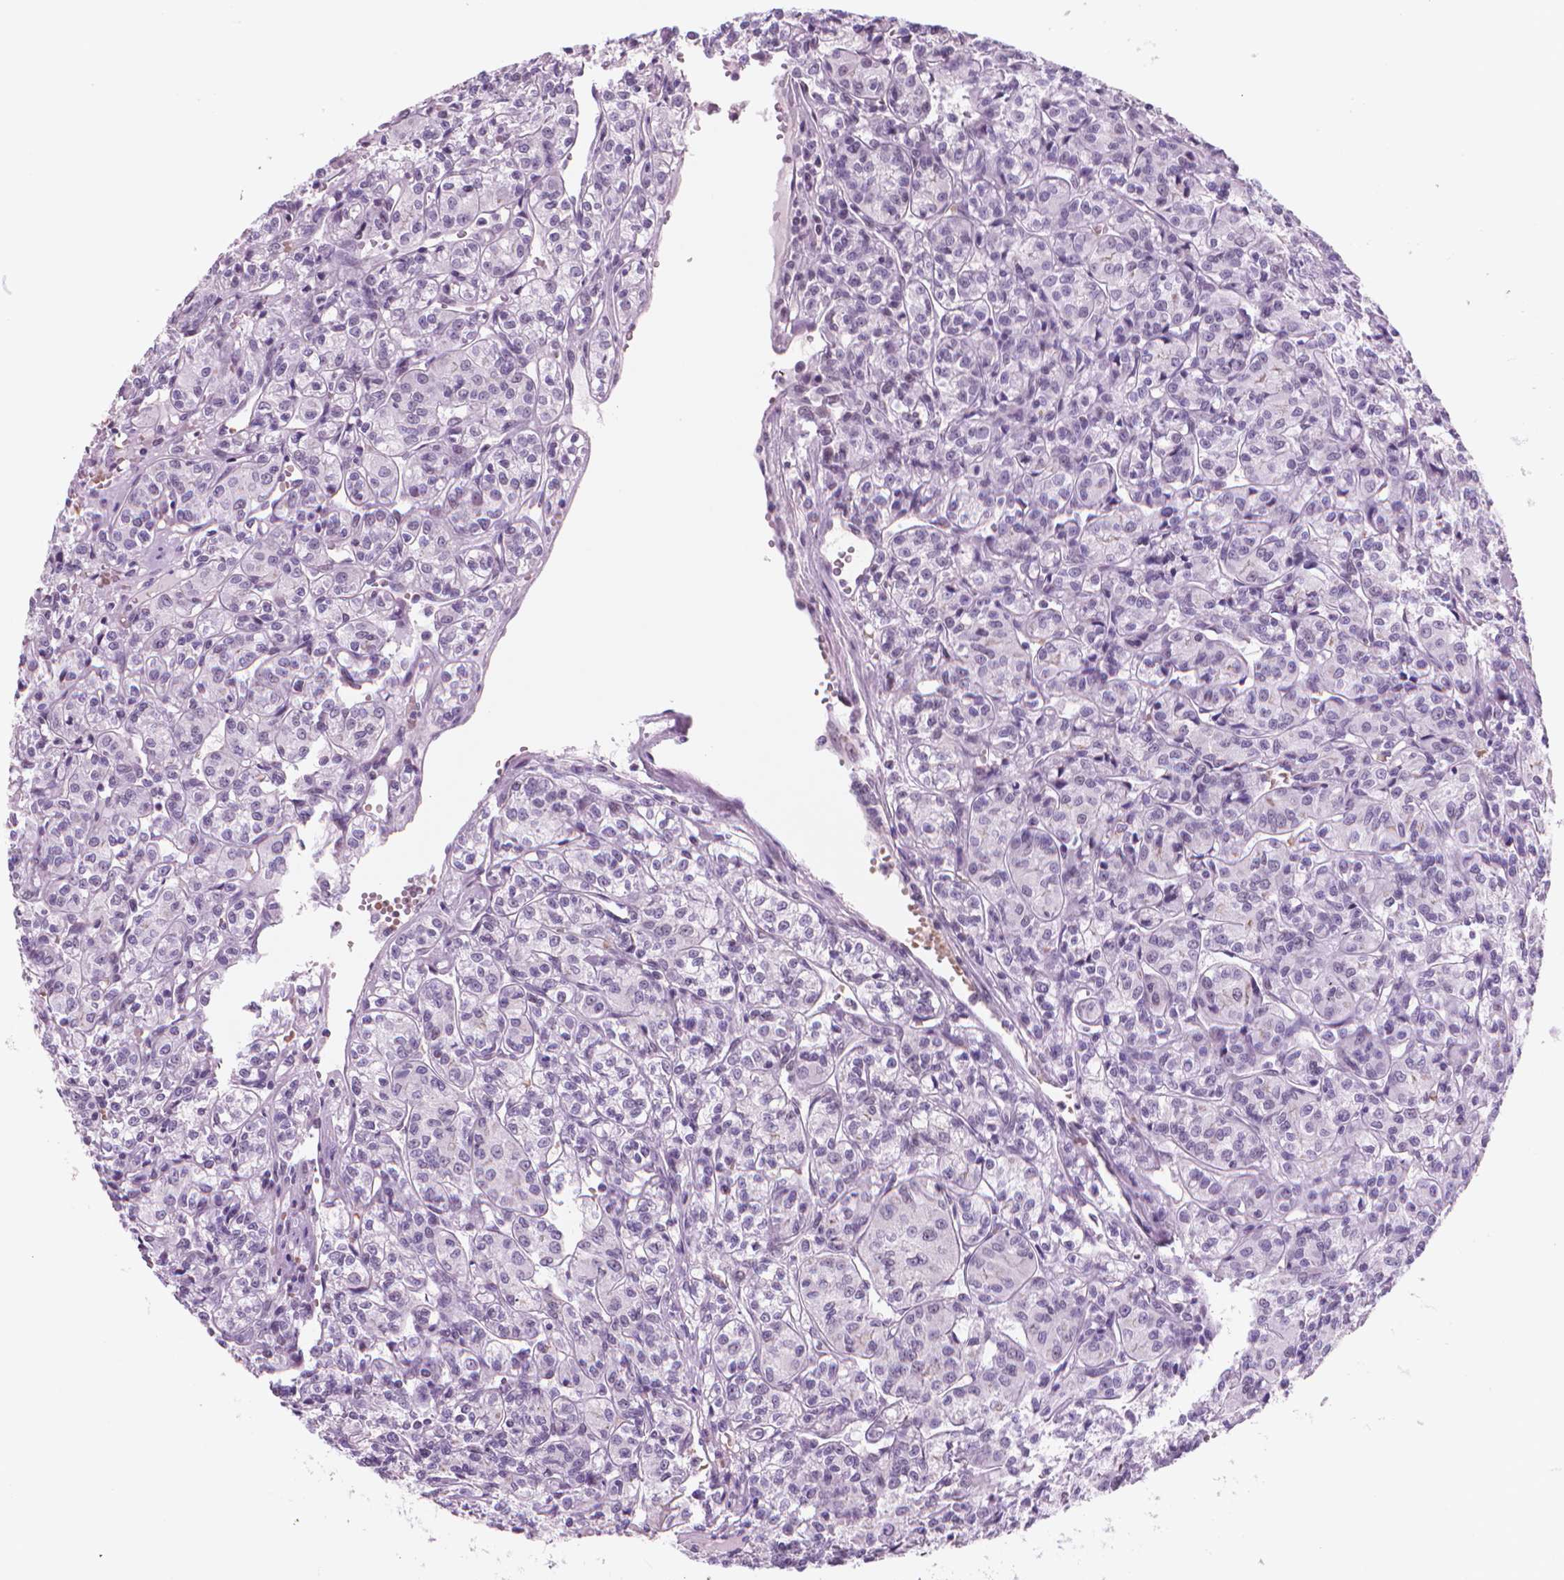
{"staining": {"intensity": "negative", "quantity": "none", "location": "none"}, "tissue": "renal cancer", "cell_type": "Tumor cells", "image_type": "cancer", "snomed": [{"axis": "morphology", "description": "Adenocarcinoma, NOS"}, {"axis": "topography", "description": "Kidney"}], "caption": "Renal cancer (adenocarcinoma) was stained to show a protein in brown. There is no significant staining in tumor cells.", "gene": "POLR3D", "patient": {"sex": "male", "age": 36}}